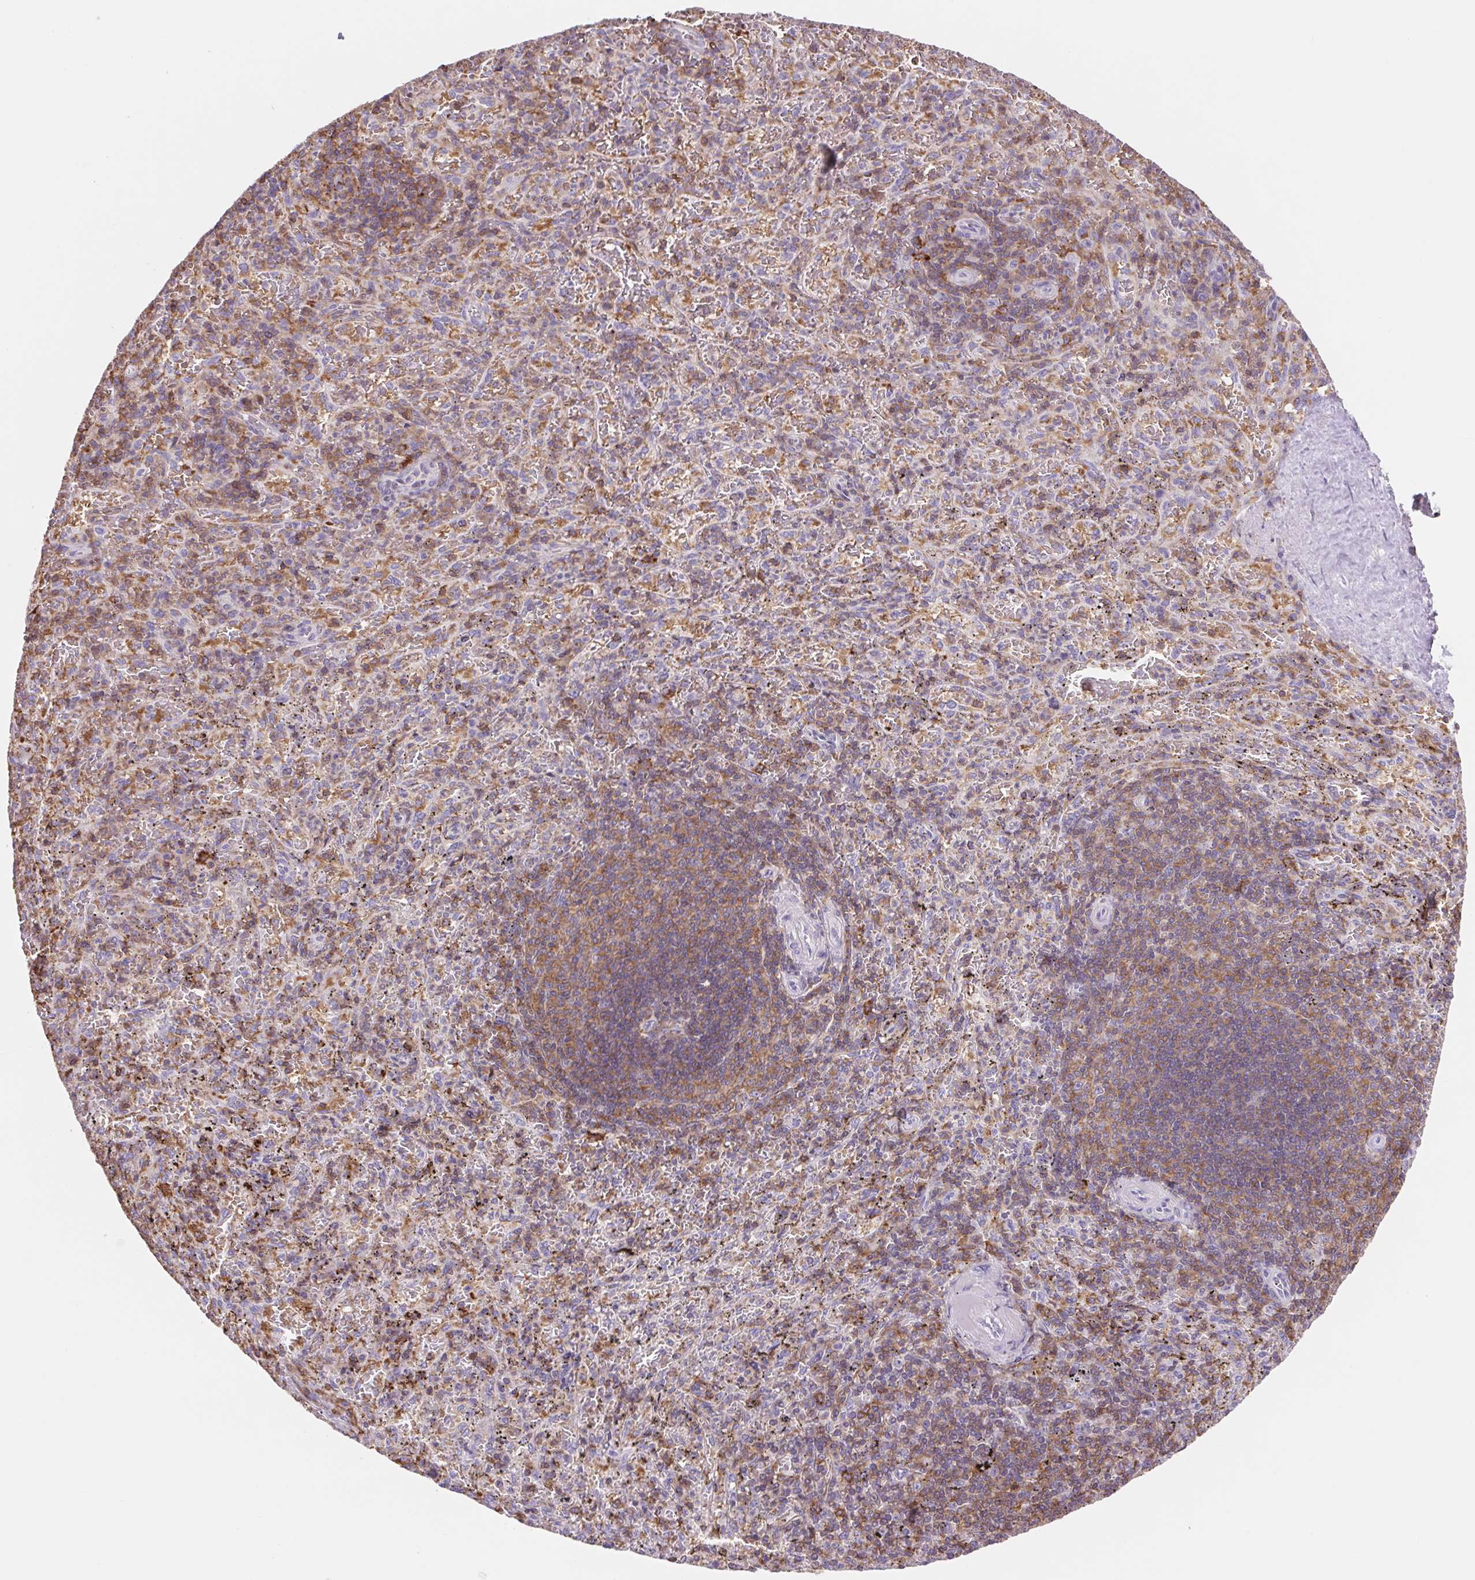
{"staining": {"intensity": "moderate", "quantity": "<25%", "location": "cytoplasmic/membranous"}, "tissue": "spleen", "cell_type": "Cells in red pulp", "image_type": "normal", "snomed": [{"axis": "morphology", "description": "Normal tissue, NOS"}, {"axis": "topography", "description": "Spleen"}], "caption": "Immunohistochemistry photomicrograph of benign spleen: spleen stained using immunohistochemistry (IHC) exhibits low levels of moderate protein expression localized specifically in the cytoplasmic/membranous of cells in red pulp, appearing as a cytoplasmic/membranous brown color.", "gene": "TPRG1", "patient": {"sex": "male", "age": 57}}